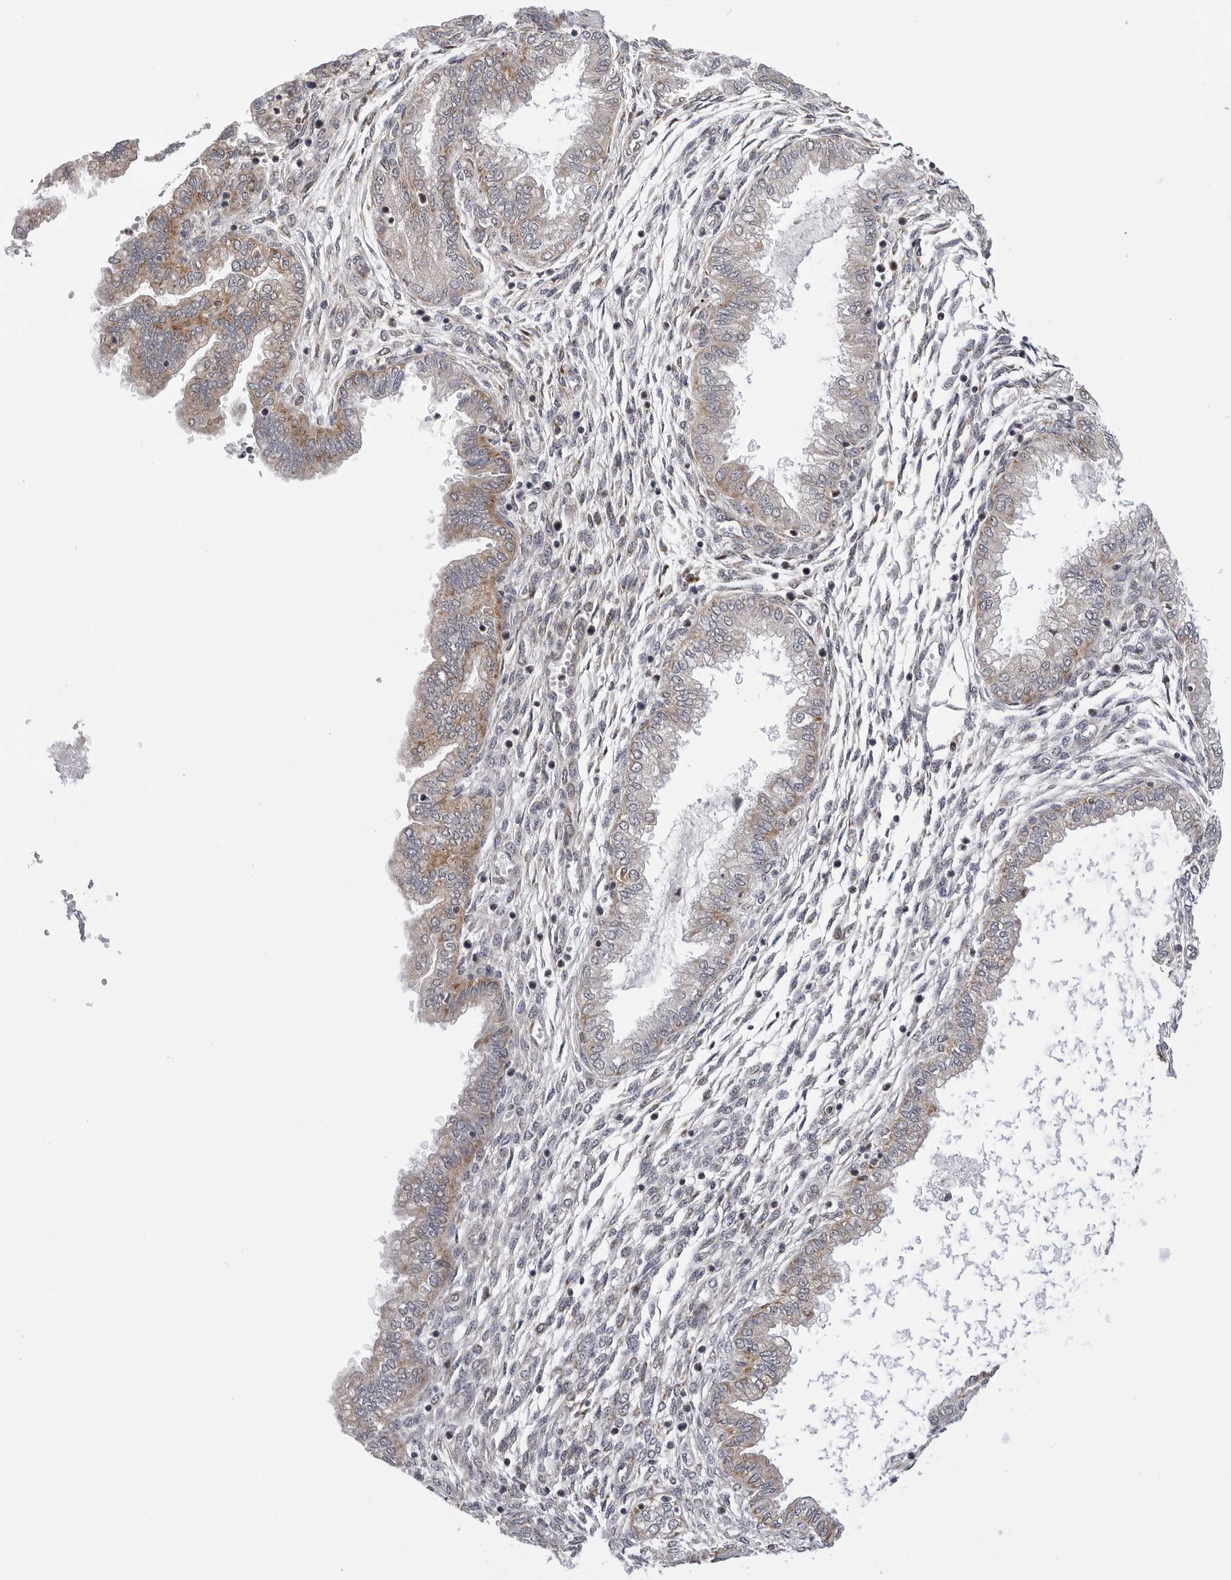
{"staining": {"intensity": "negative", "quantity": "none", "location": "none"}, "tissue": "endometrium", "cell_type": "Cells in endometrial stroma", "image_type": "normal", "snomed": [{"axis": "morphology", "description": "Normal tissue, NOS"}, {"axis": "topography", "description": "Endometrium"}], "caption": "This micrograph is of unremarkable endometrium stained with immunohistochemistry to label a protein in brown with the nuclei are counter-stained blue. There is no staining in cells in endometrial stroma.", "gene": "CDK20", "patient": {"sex": "female", "age": 33}}